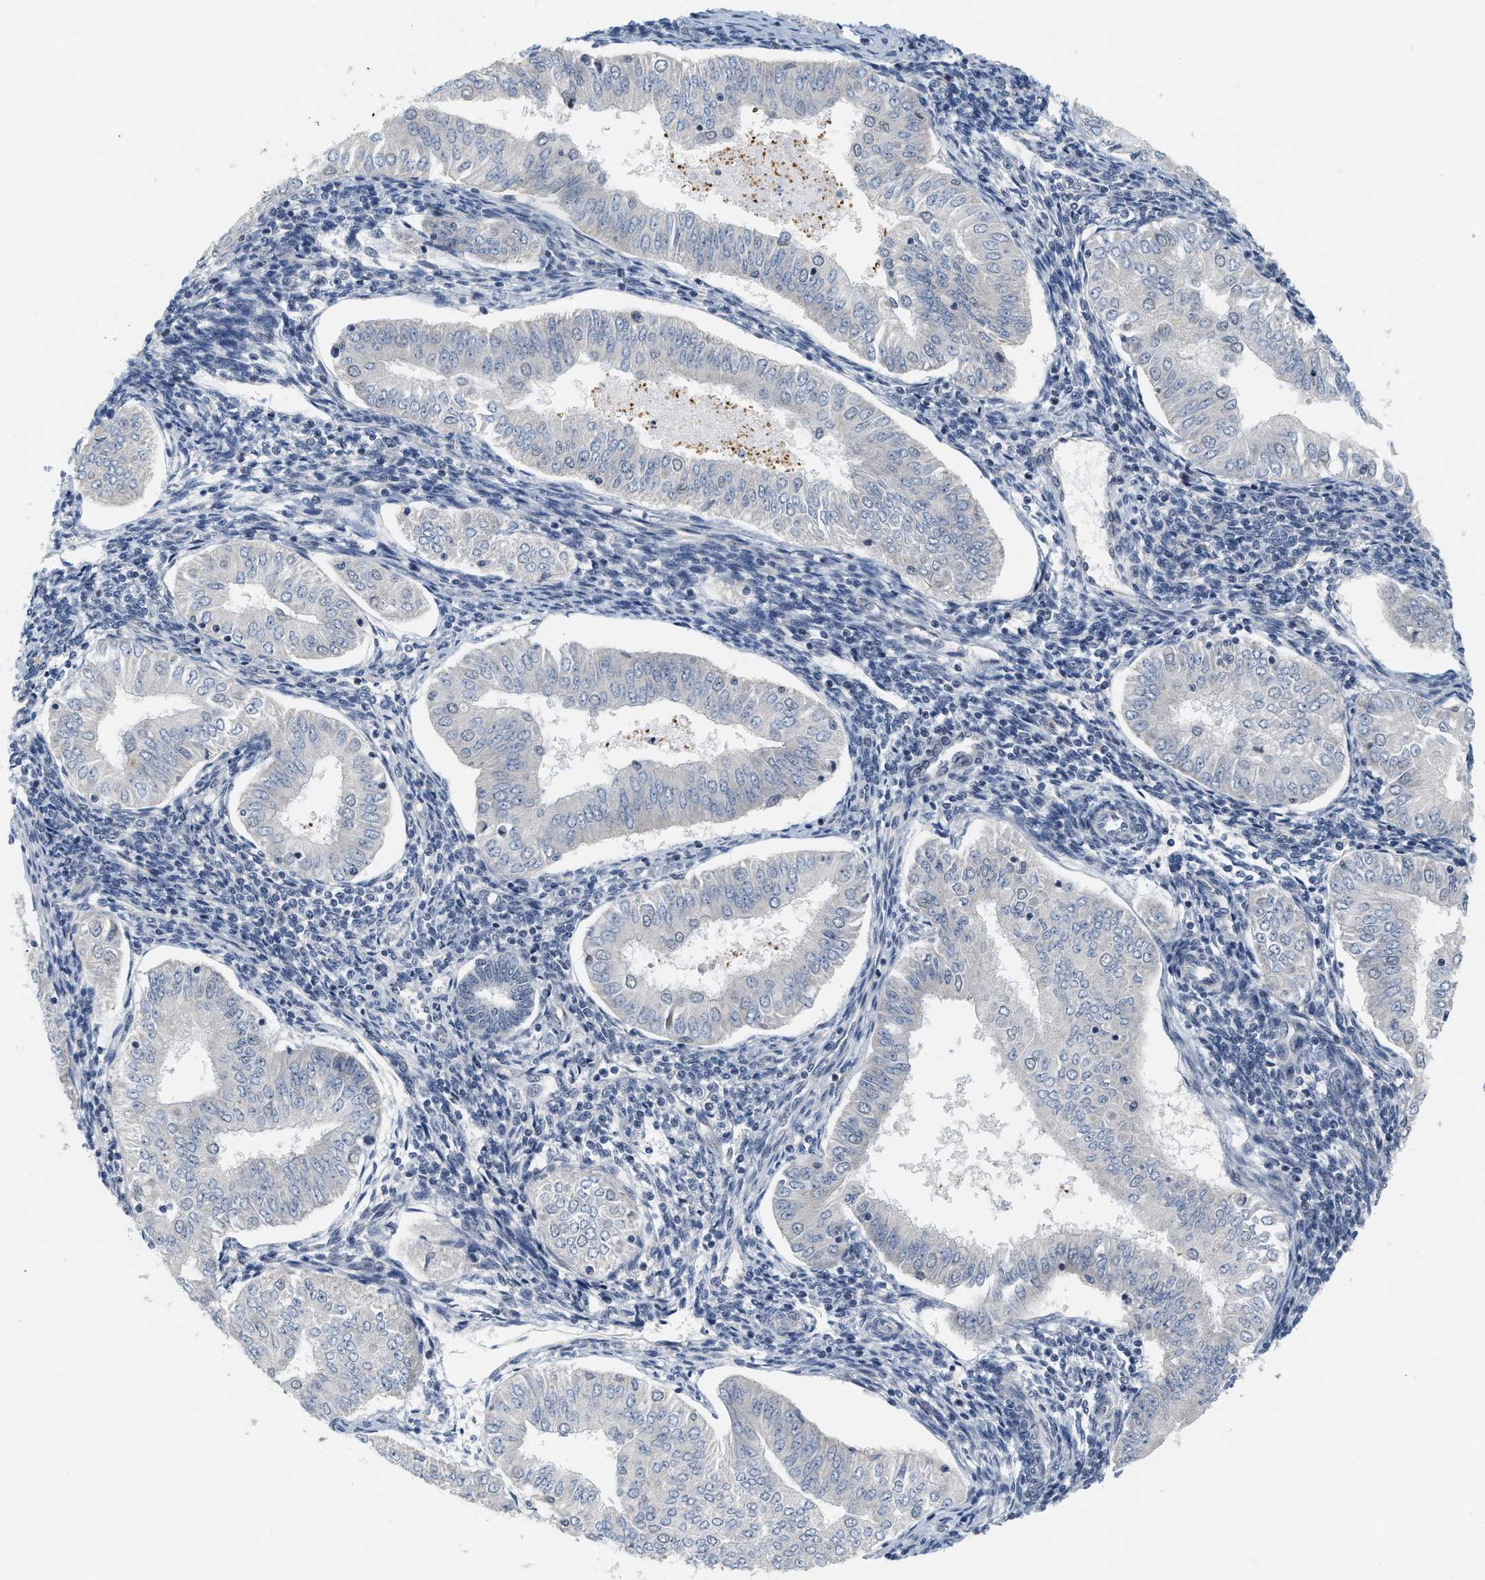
{"staining": {"intensity": "negative", "quantity": "none", "location": "none"}, "tissue": "endometrial cancer", "cell_type": "Tumor cells", "image_type": "cancer", "snomed": [{"axis": "morphology", "description": "Normal tissue, NOS"}, {"axis": "morphology", "description": "Adenocarcinoma, NOS"}, {"axis": "topography", "description": "Endometrium"}], "caption": "This is an immunohistochemistry (IHC) photomicrograph of adenocarcinoma (endometrial). There is no staining in tumor cells.", "gene": "GIGYF1", "patient": {"sex": "female", "age": 53}}